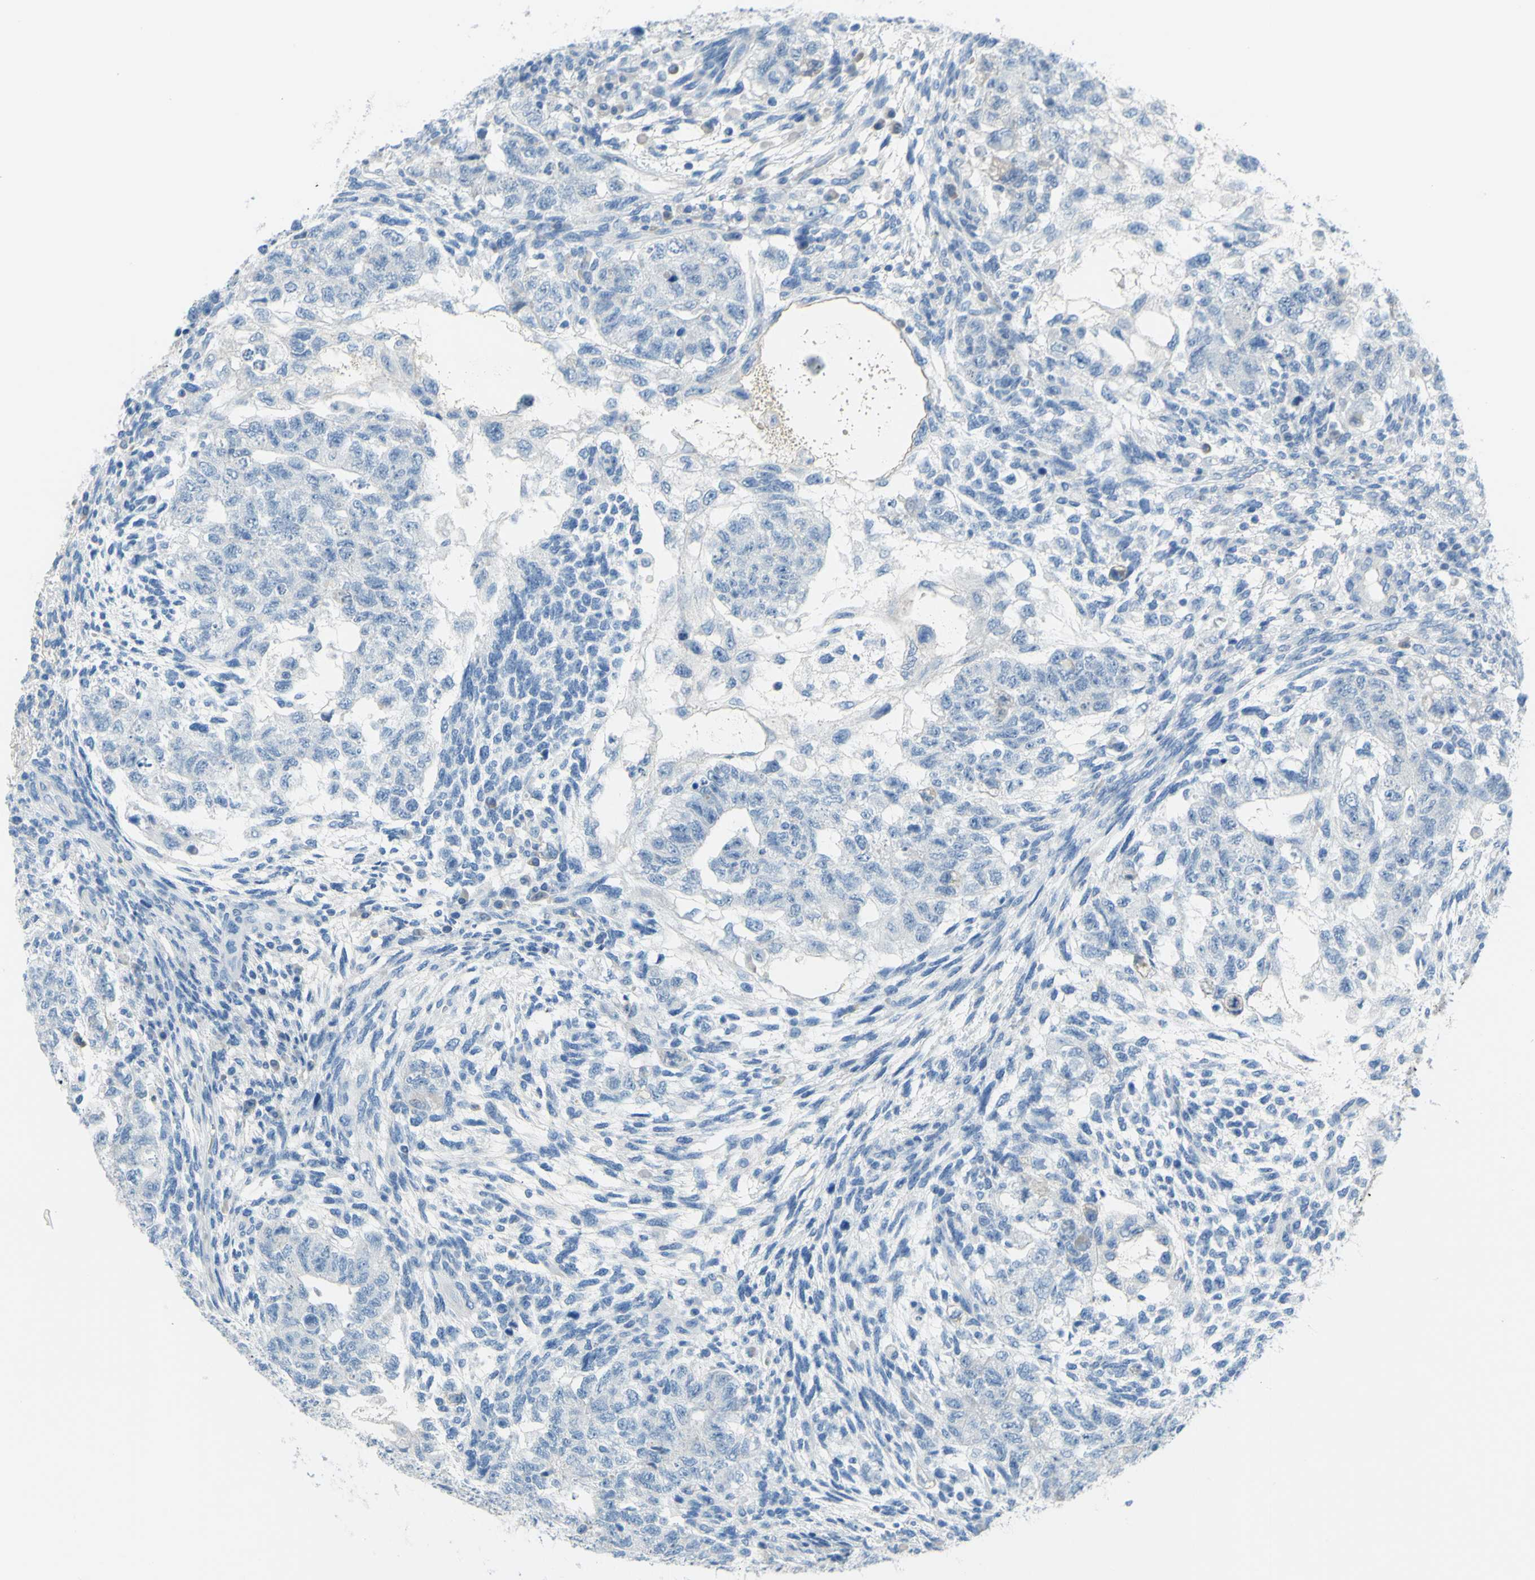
{"staining": {"intensity": "negative", "quantity": "none", "location": "none"}, "tissue": "testis cancer", "cell_type": "Tumor cells", "image_type": "cancer", "snomed": [{"axis": "morphology", "description": "Normal tissue, NOS"}, {"axis": "morphology", "description": "Carcinoma, Embryonal, NOS"}, {"axis": "topography", "description": "Testis"}], "caption": "The immunohistochemistry (IHC) image has no significant positivity in tumor cells of embryonal carcinoma (testis) tissue. (DAB immunohistochemistry (IHC) visualized using brightfield microscopy, high magnification).", "gene": "SLC1A2", "patient": {"sex": "male", "age": 36}}